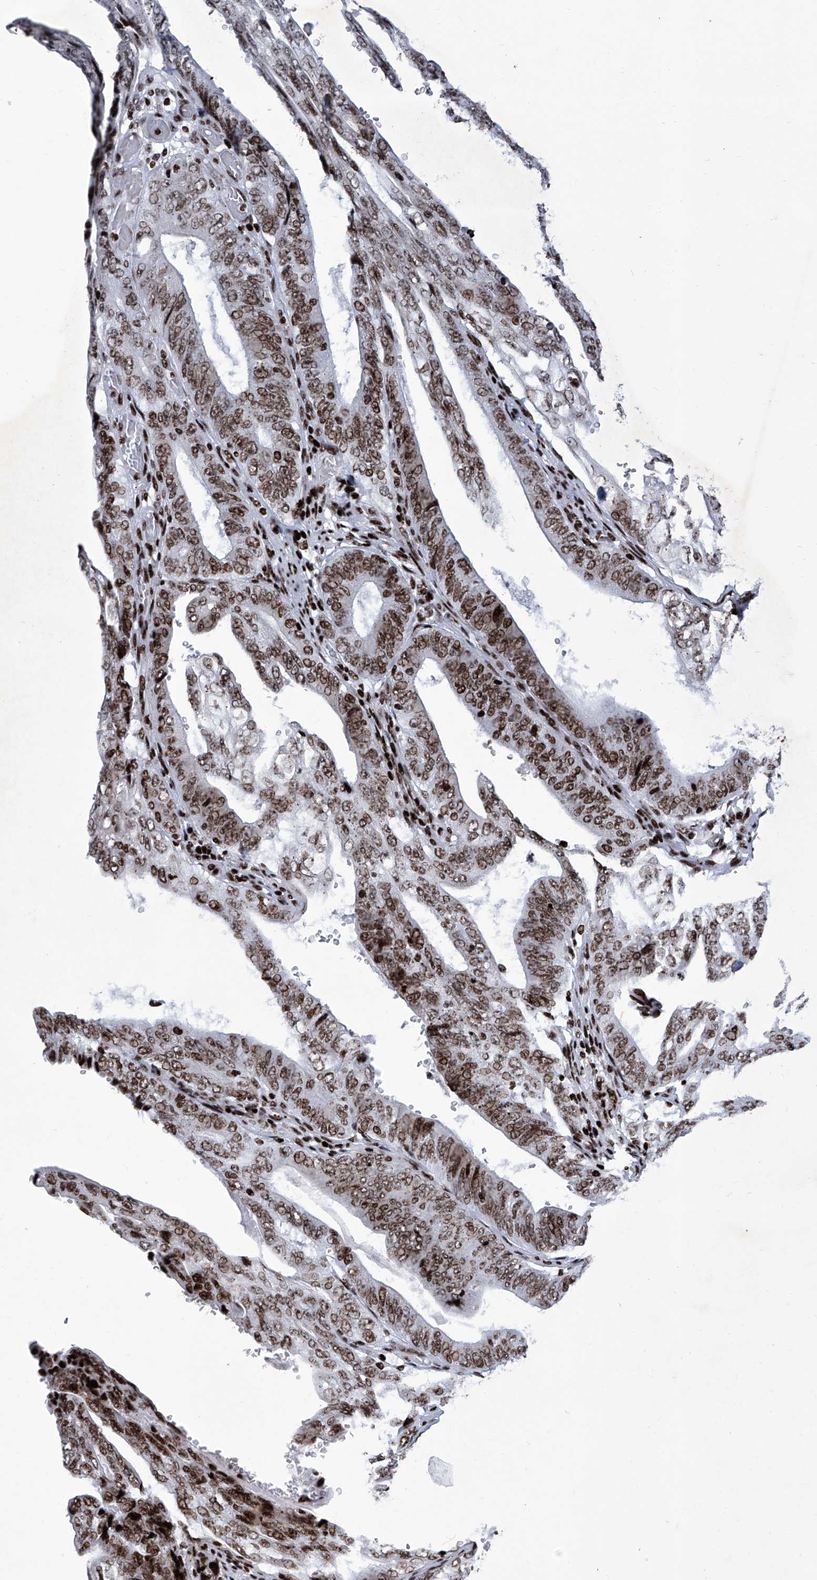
{"staining": {"intensity": "moderate", "quantity": ">75%", "location": "nuclear"}, "tissue": "stomach cancer", "cell_type": "Tumor cells", "image_type": "cancer", "snomed": [{"axis": "morphology", "description": "Adenocarcinoma, NOS"}, {"axis": "topography", "description": "Stomach"}], "caption": "Approximately >75% of tumor cells in stomach cancer (adenocarcinoma) show moderate nuclear protein expression as visualized by brown immunohistochemical staining.", "gene": "HEY2", "patient": {"sex": "female", "age": 73}}